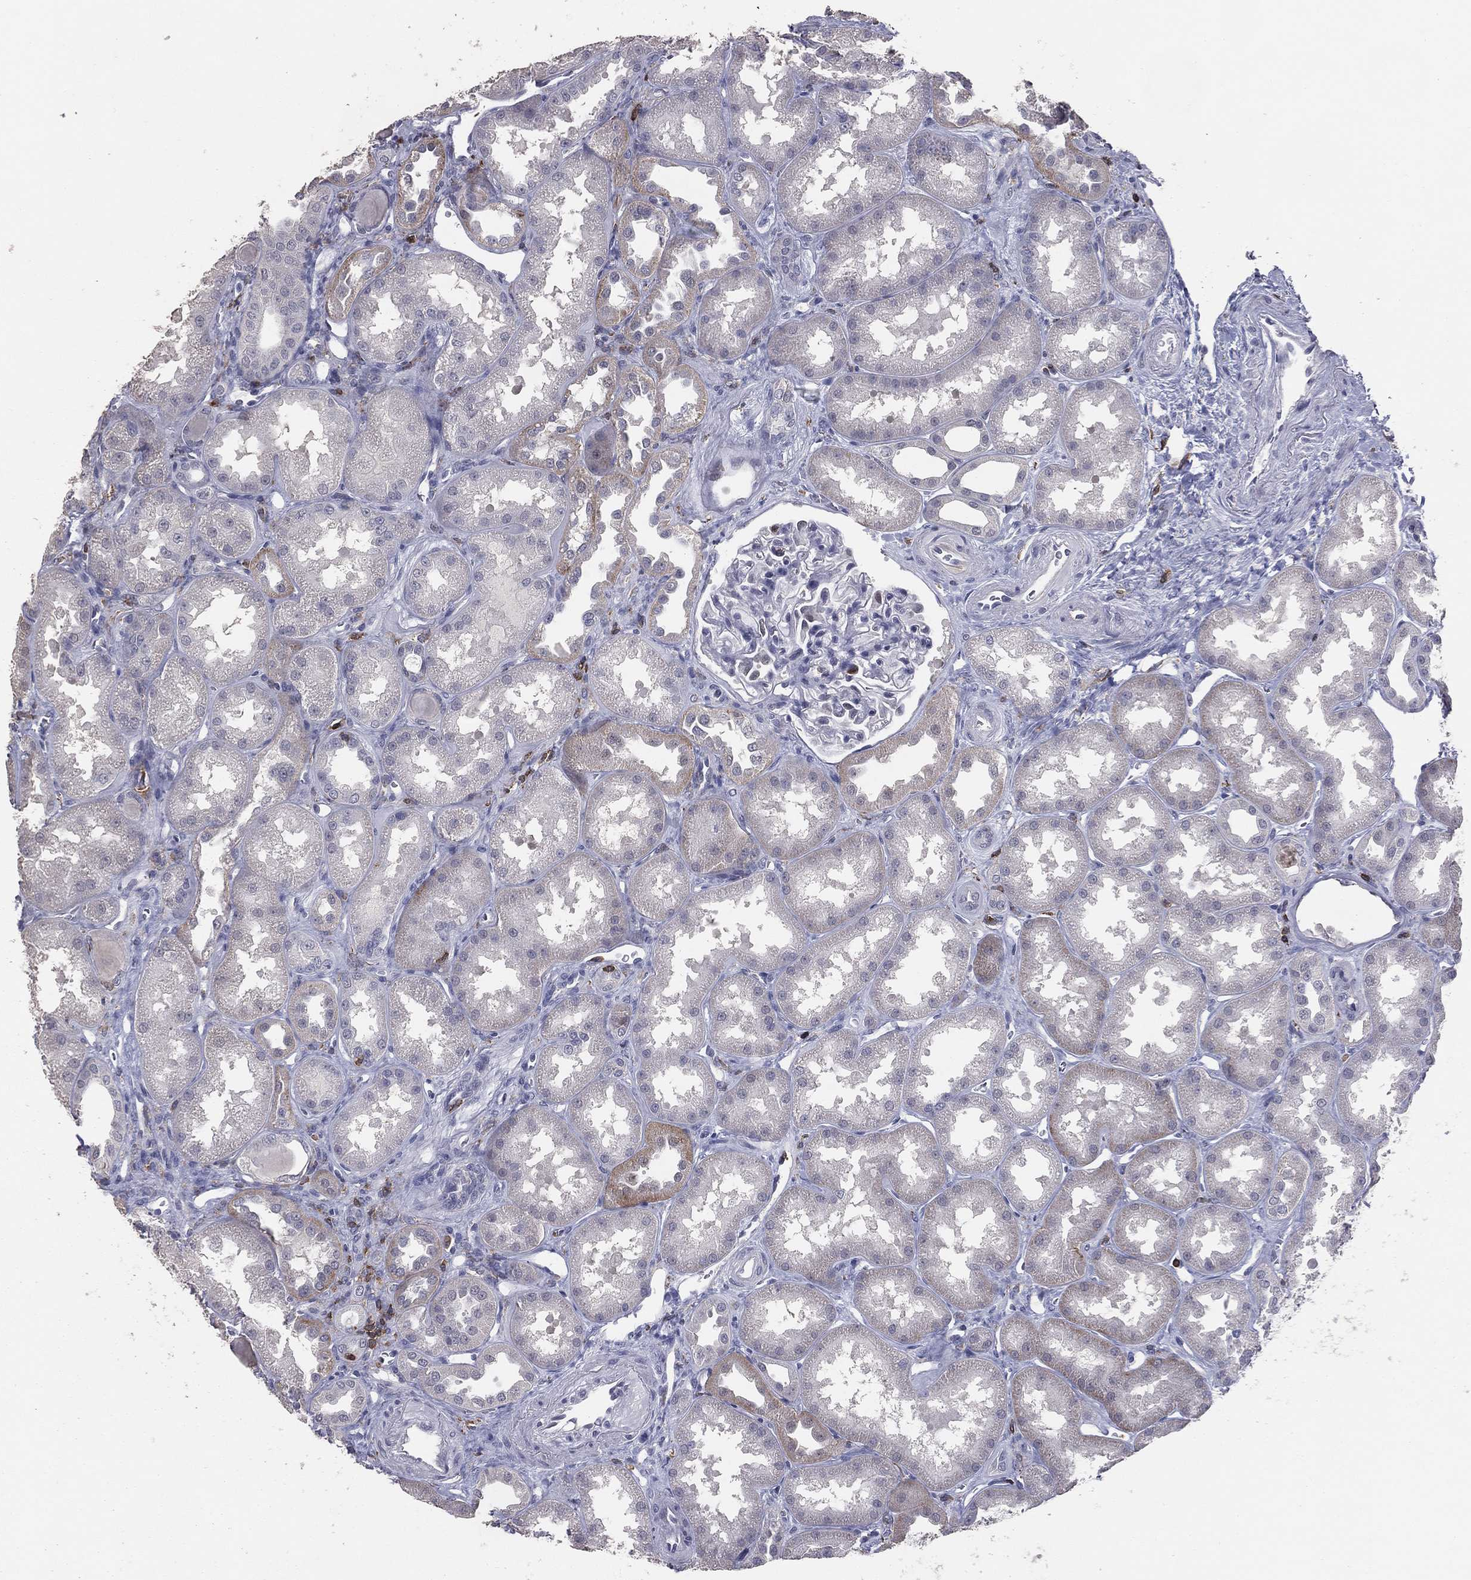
{"staining": {"intensity": "negative", "quantity": "none", "location": "none"}, "tissue": "kidney", "cell_type": "Cells in glomeruli", "image_type": "normal", "snomed": [{"axis": "morphology", "description": "Normal tissue, NOS"}, {"axis": "topography", "description": "Kidney"}], "caption": "This is a histopathology image of immunohistochemistry (IHC) staining of unremarkable kidney, which shows no positivity in cells in glomeruli.", "gene": "PSTPIP1", "patient": {"sex": "male", "age": 61}}